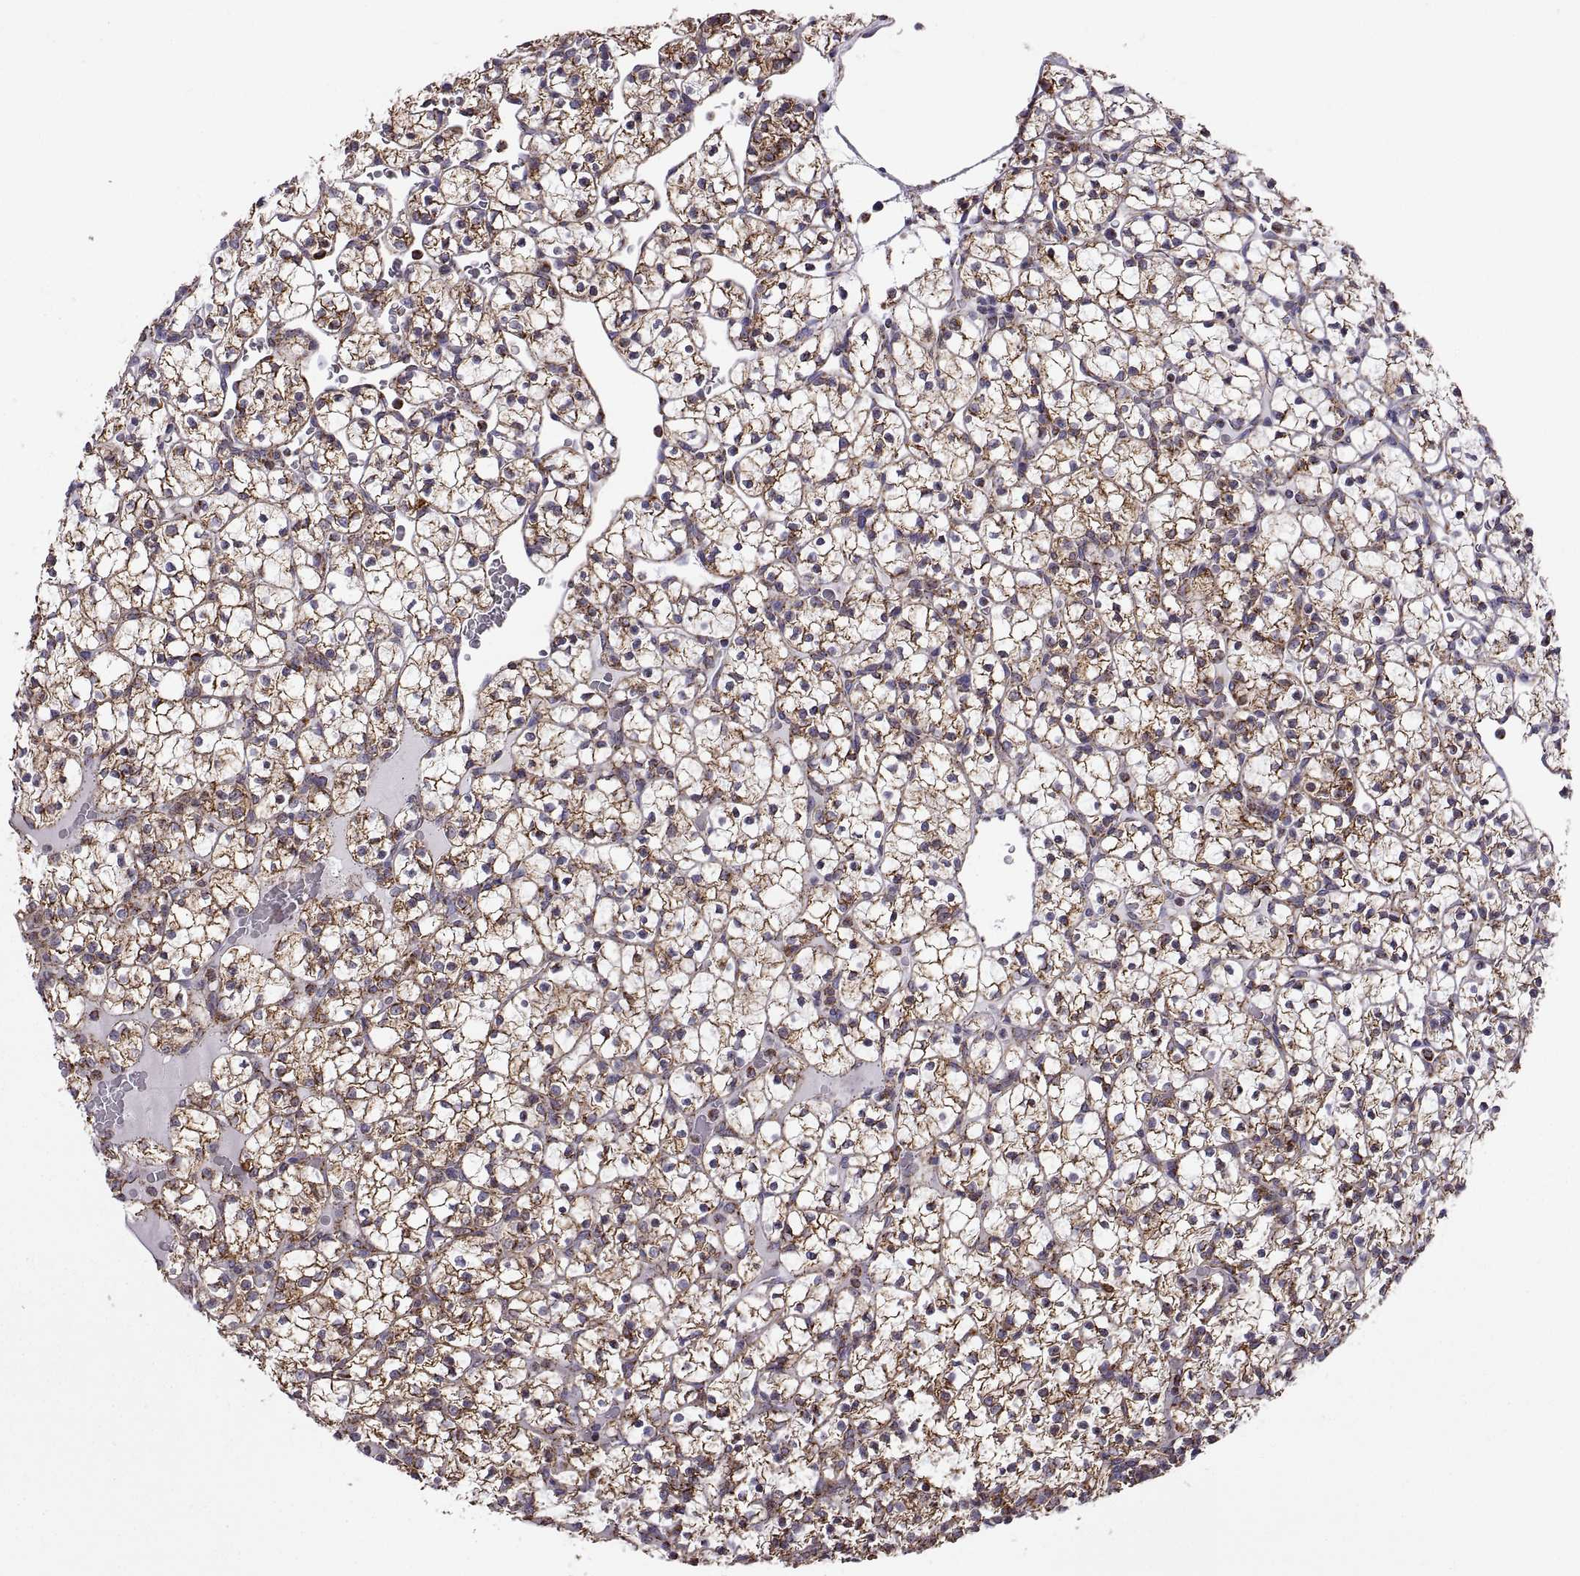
{"staining": {"intensity": "strong", "quantity": ">75%", "location": "cytoplasmic/membranous"}, "tissue": "renal cancer", "cell_type": "Tumor cells", "image_type": "cancer", "snomed": [{"axis": "morphology", "description": "Adenocarcinoma, NOS"}, {"axis": "topography", "description": "Kidney"}], "caption": "Approximately >75% of tumor cells in human renal adenocarcinoma display strong cytoplasmic/membranous protein positivity as visualized by brown immunohistochemical staining.", "gene": "ARSD", "patient": {"sex": "female", "age": 89}}